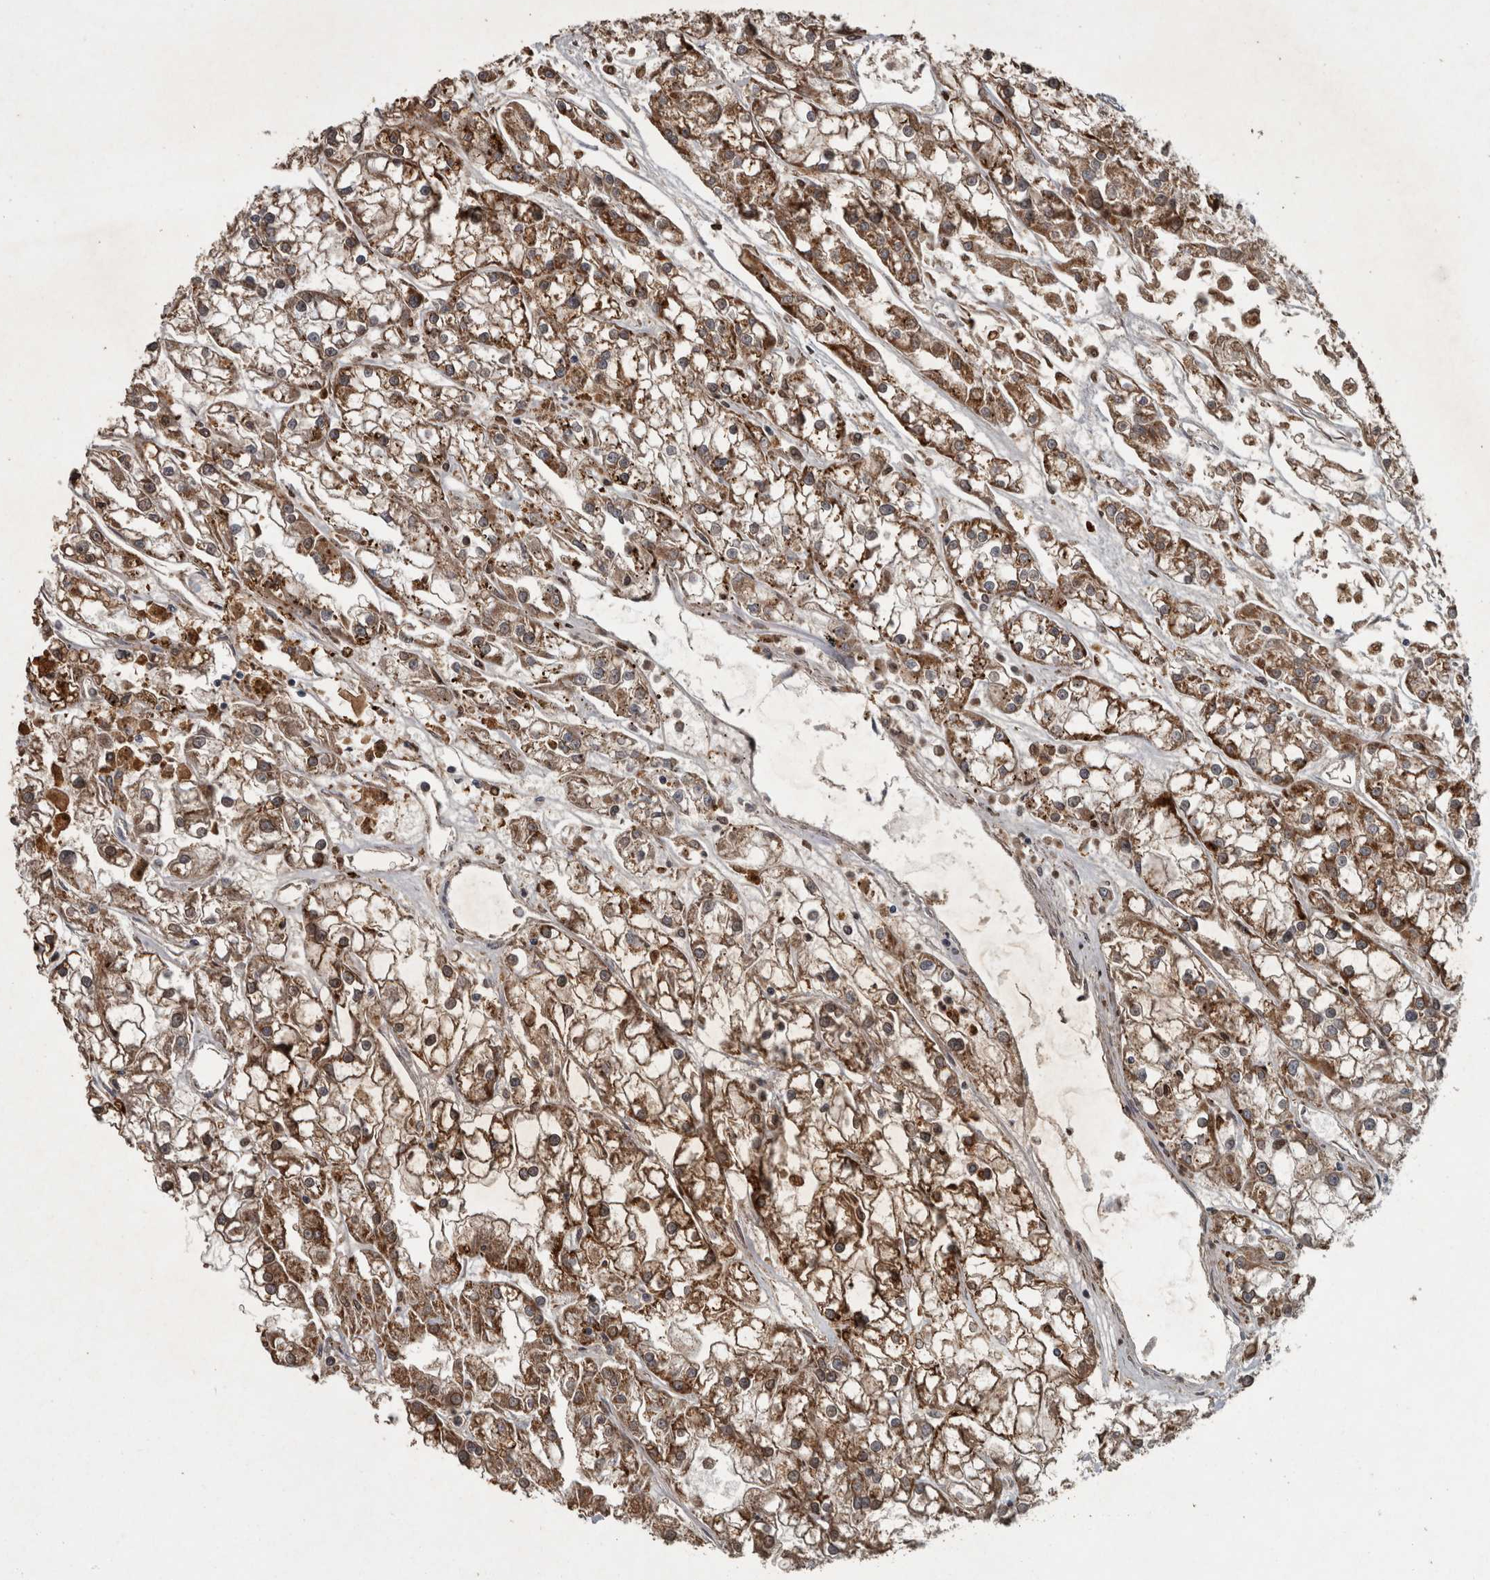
{"staining": {"intensity": "moderate", "quantity": ">75%", "location": "cytoplasmic/membranous"}, "tissue": "renal cancer", "cell_type": "Tumor cells", "image_type": "cancer", "snomed": [{"axis": "morphology", "description": "Adenocarcinoma, NOS"}, {"axis": "topography", "description": "Kidney"}], "caption": "Human adenocarcinoma (renal) stained with a protein marker shows moderate staining in tumor cells.", "gene": "PPP1R3C", "patient": {"sex": "female", "age": 52}}